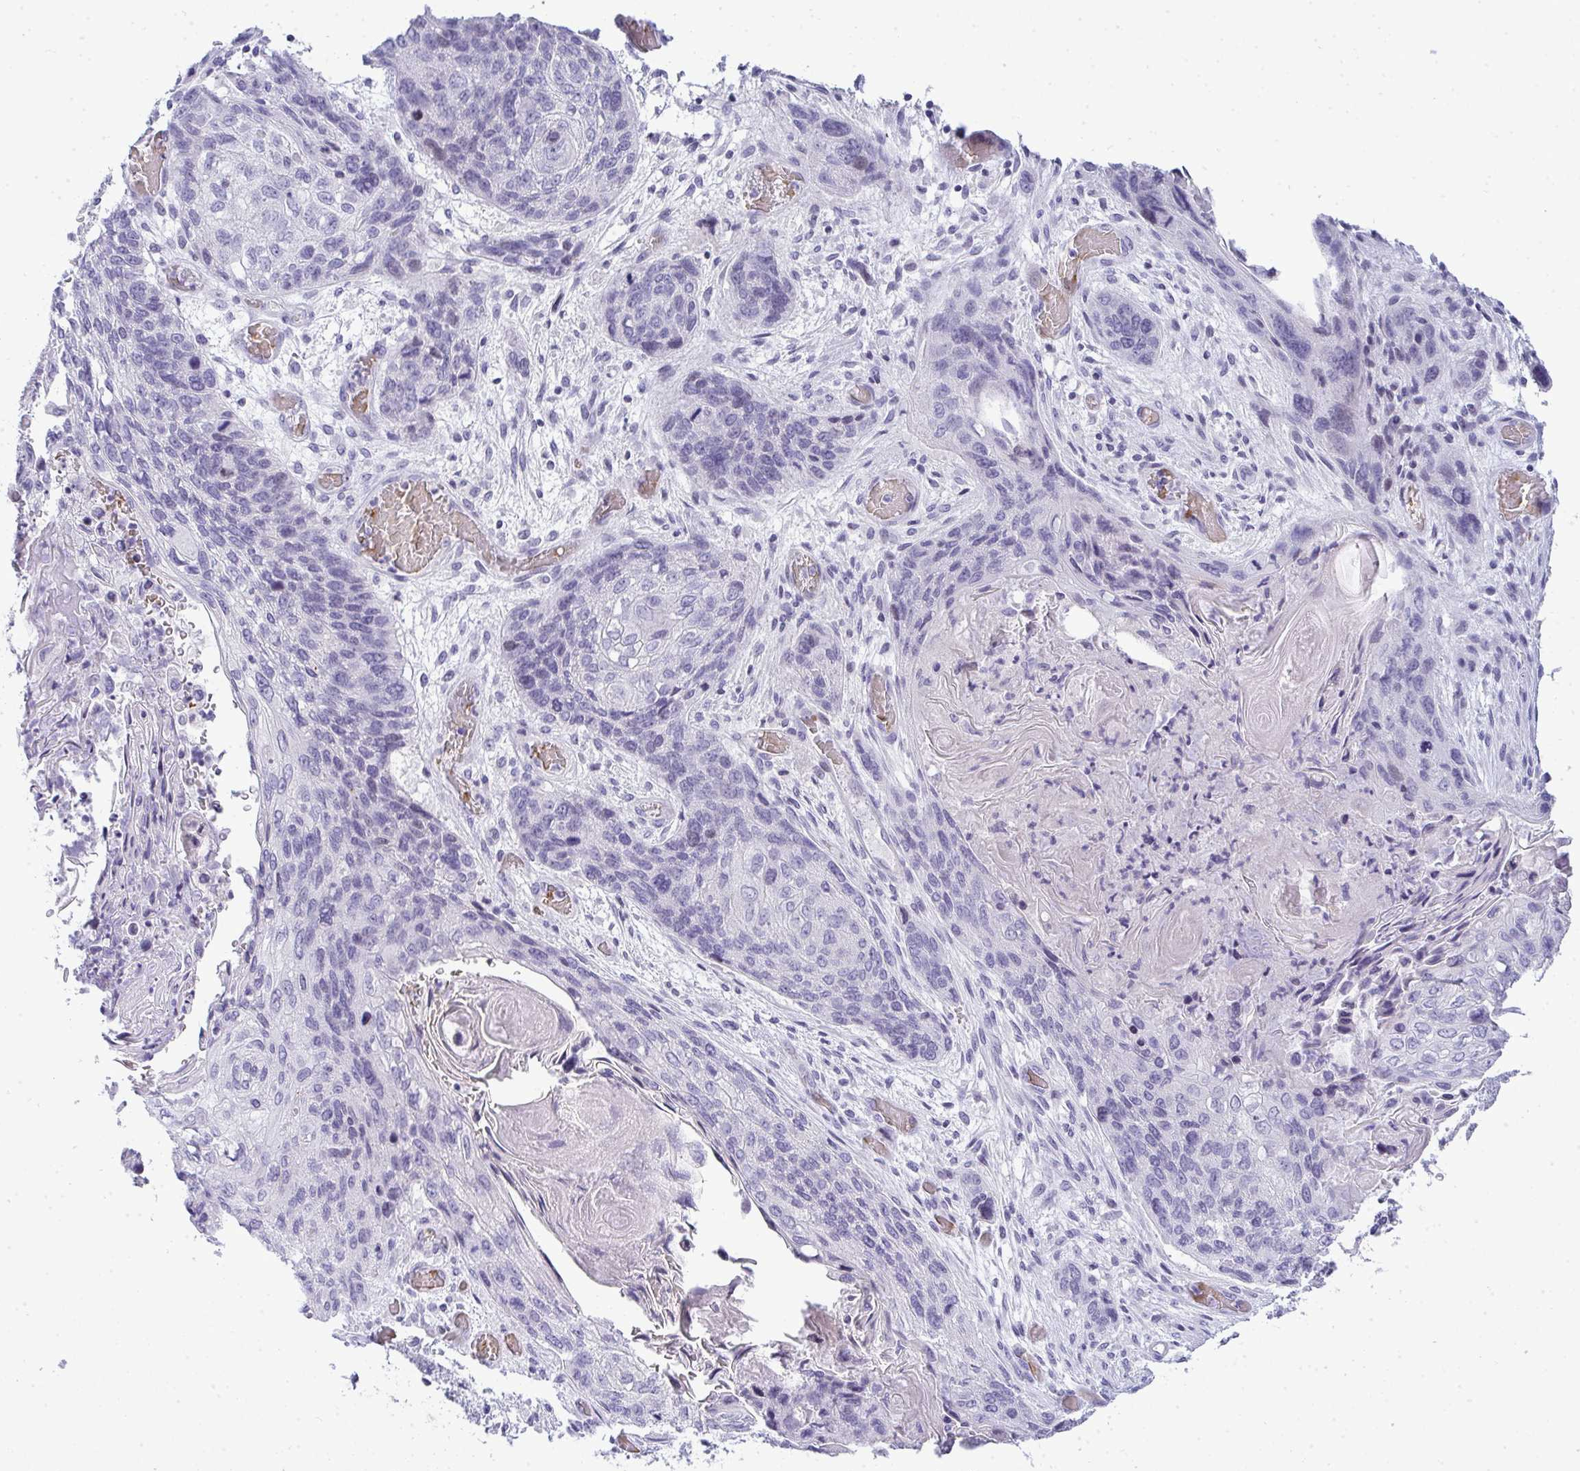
{"staining": {"intensity": "negative", "quantity": "none", "location": "none"}, "tissue": "lung cancer", "cell_type": "Tumor cells", "image_type": "cancer", "snomed": [{"axis": "morphology", "description": "Squamous cell carcinoma, NOS"}, {"axis": "morphology", "description": "Squamous cell carcinoma, metastatic, NOS"}, {"axis": "topography", "description": "Lymph node"}, {"axis": "topography", "description": "Lung"}], "caption": "Tumor cells show no significant positivity in lung cancer.", "gene": "ZNF182", "patient": {"sex": "male", "age": 41}}